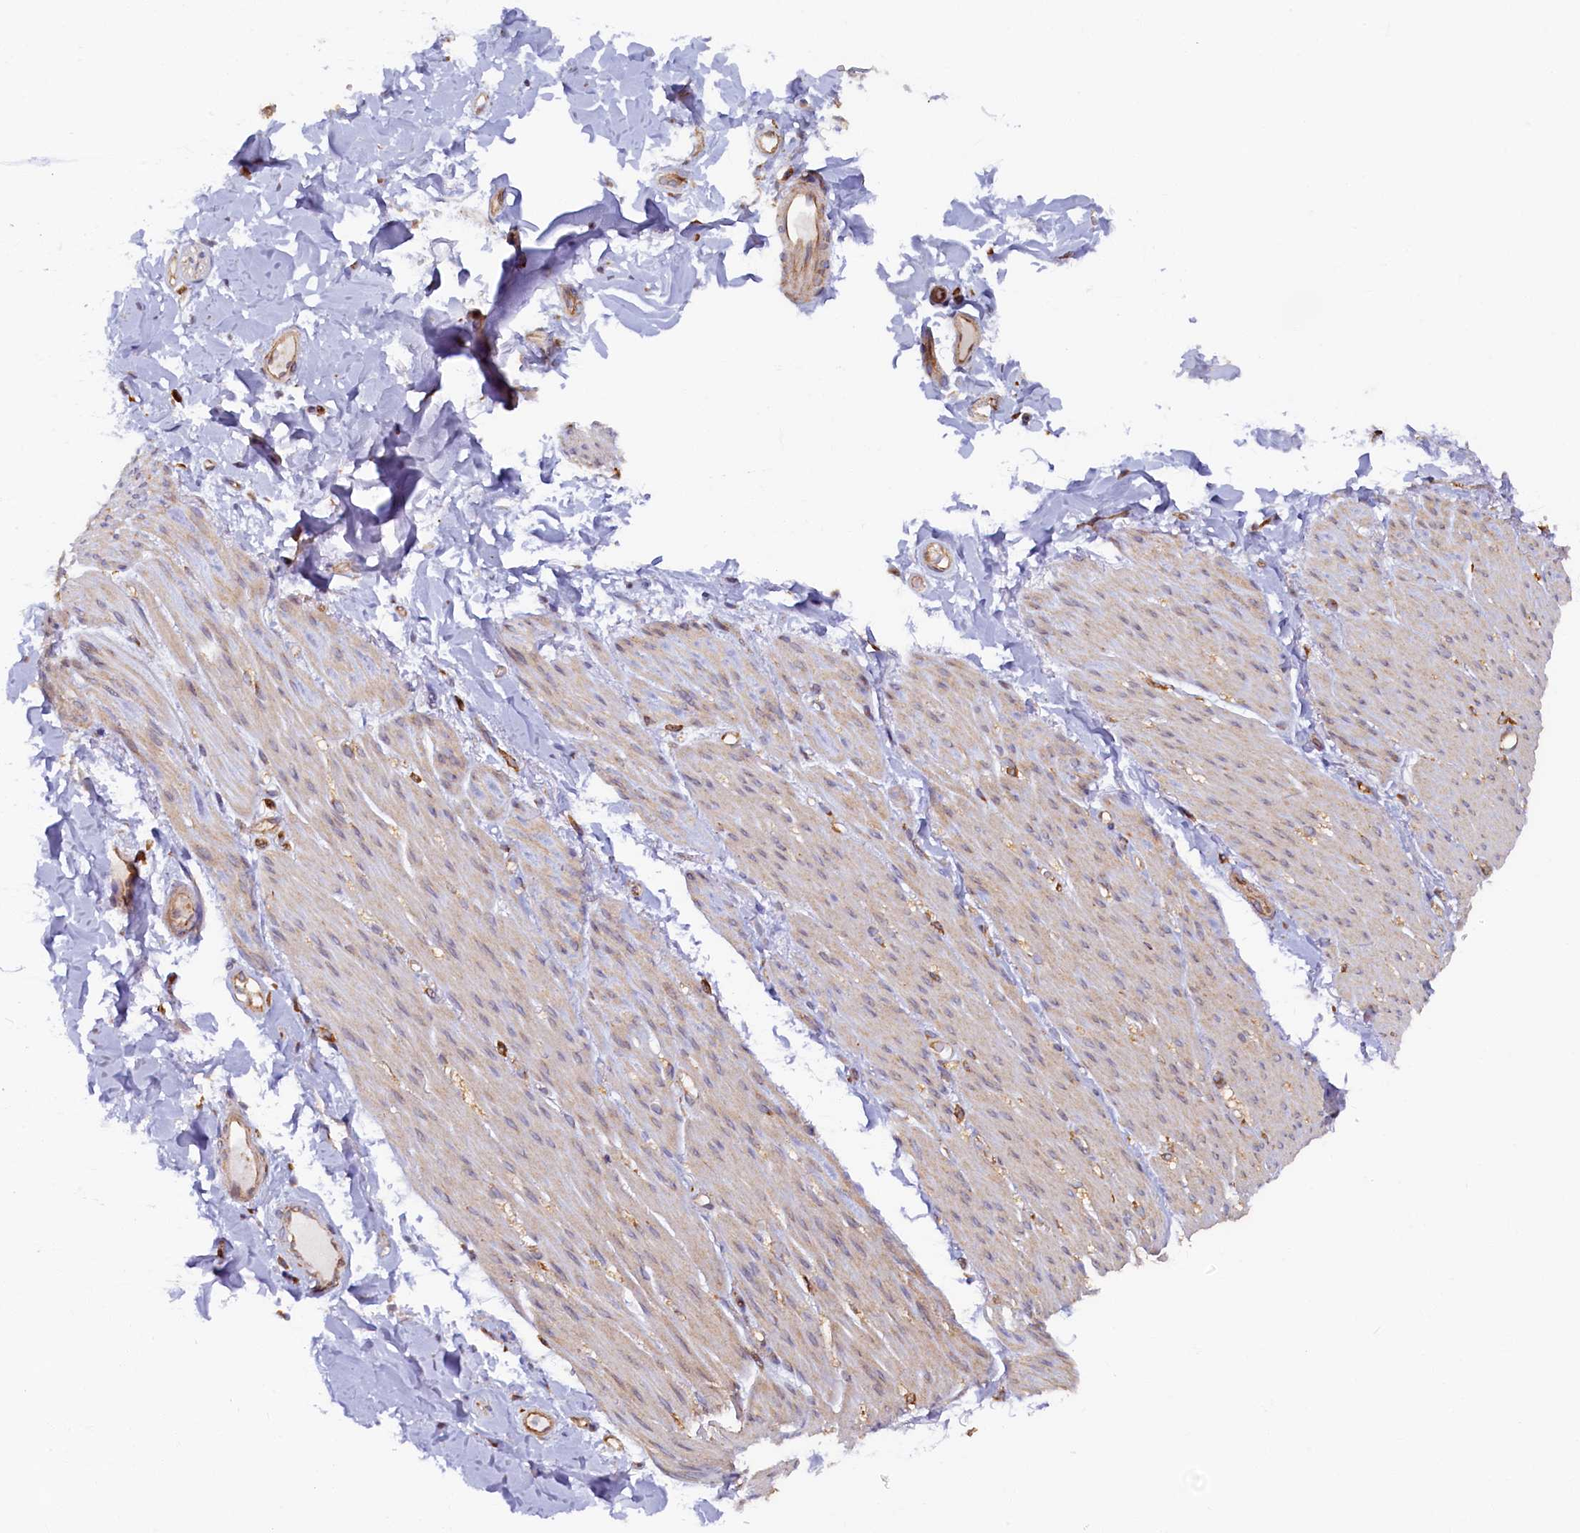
{"staining": {"intensity": "moderate", "quantity": "<25%", "location": "cytoplasmic/membranous"}, "tissue": "adipose tissue", "cell_type": "Adipocytes", "image_type": "normal", "snomed": [{"axis": "morphology", "description": "Normal tissue, NOS"}, {"axis": "topography", "description": "Colon"}, {"axis": "topography", "description": "Peripheral nerve tissue"}], "caption": "The micrograph shows staining of unremarkable adipose tissue, revealing moderate cytoplasmic/membranous protein expression (brown color) within adipocytes. (DAB (3,3'-diaminobenzidine) IHC with brightfield microscopy, high magnification).", "gene": "STX12", "patient": {"sex": "female", "age": 61}}